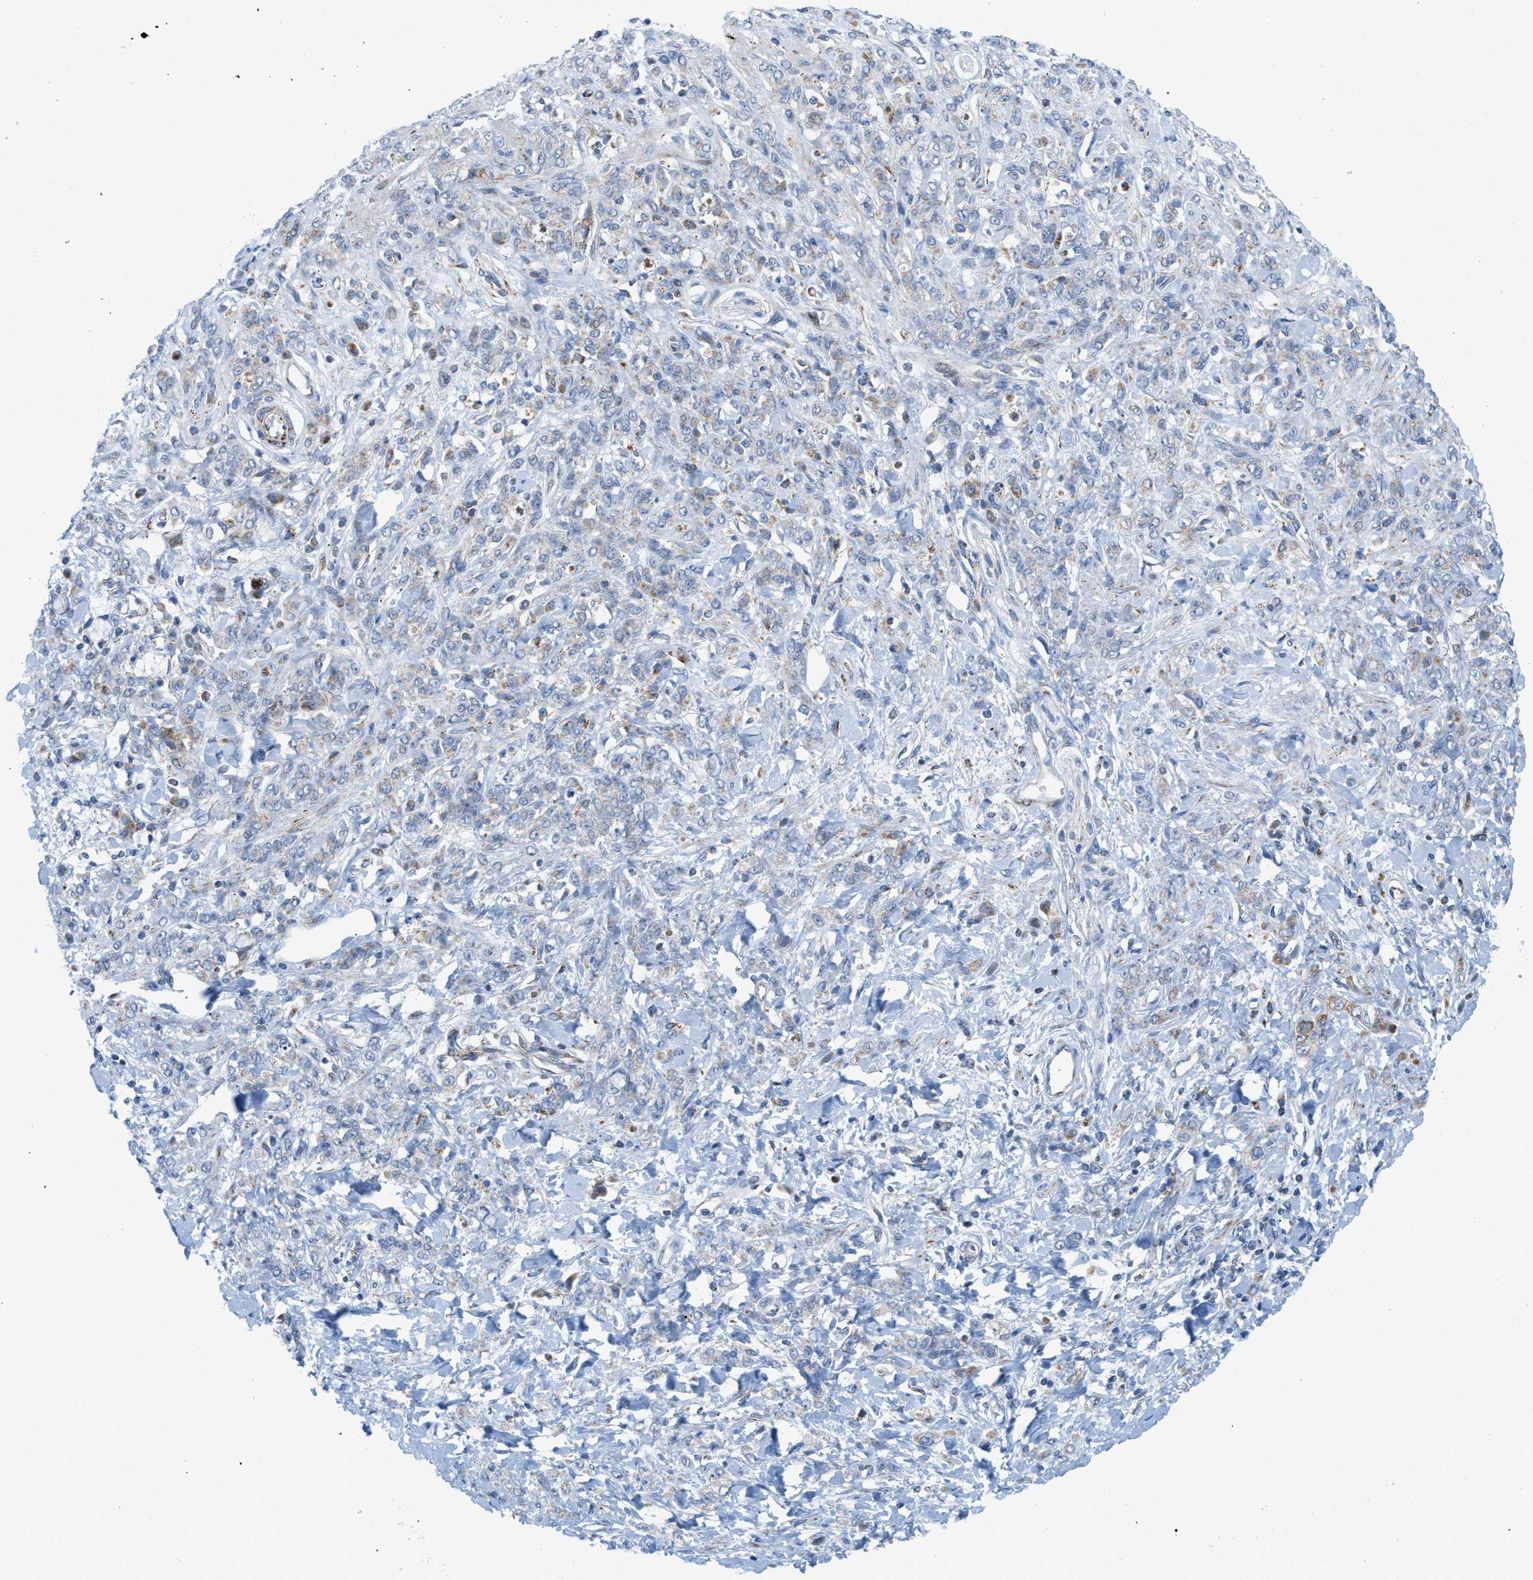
{"staining": {"intensity": "weak", "quantity": "<25%", "location": "cytoplasmic/membranous"}, "tissue": "stomach cancer", "cell_type": "Tumor cells", "image_type": "cancer", "snomed": [{"axis": "morphology", "description": "Normal tissue, NOS"}, {"axis": "morphology", "description": "Adenocarcinoma, NOS"}, {"axis": "topography", "description": "Stomach"}], "caption": "This is an immunohistochemistry (IHC) histopathology image of human stomach adenocarcinoma. There is no staining in tumor cells.", "gene": "RBBP9", "patient": {"sex": "male", "age": 82}}